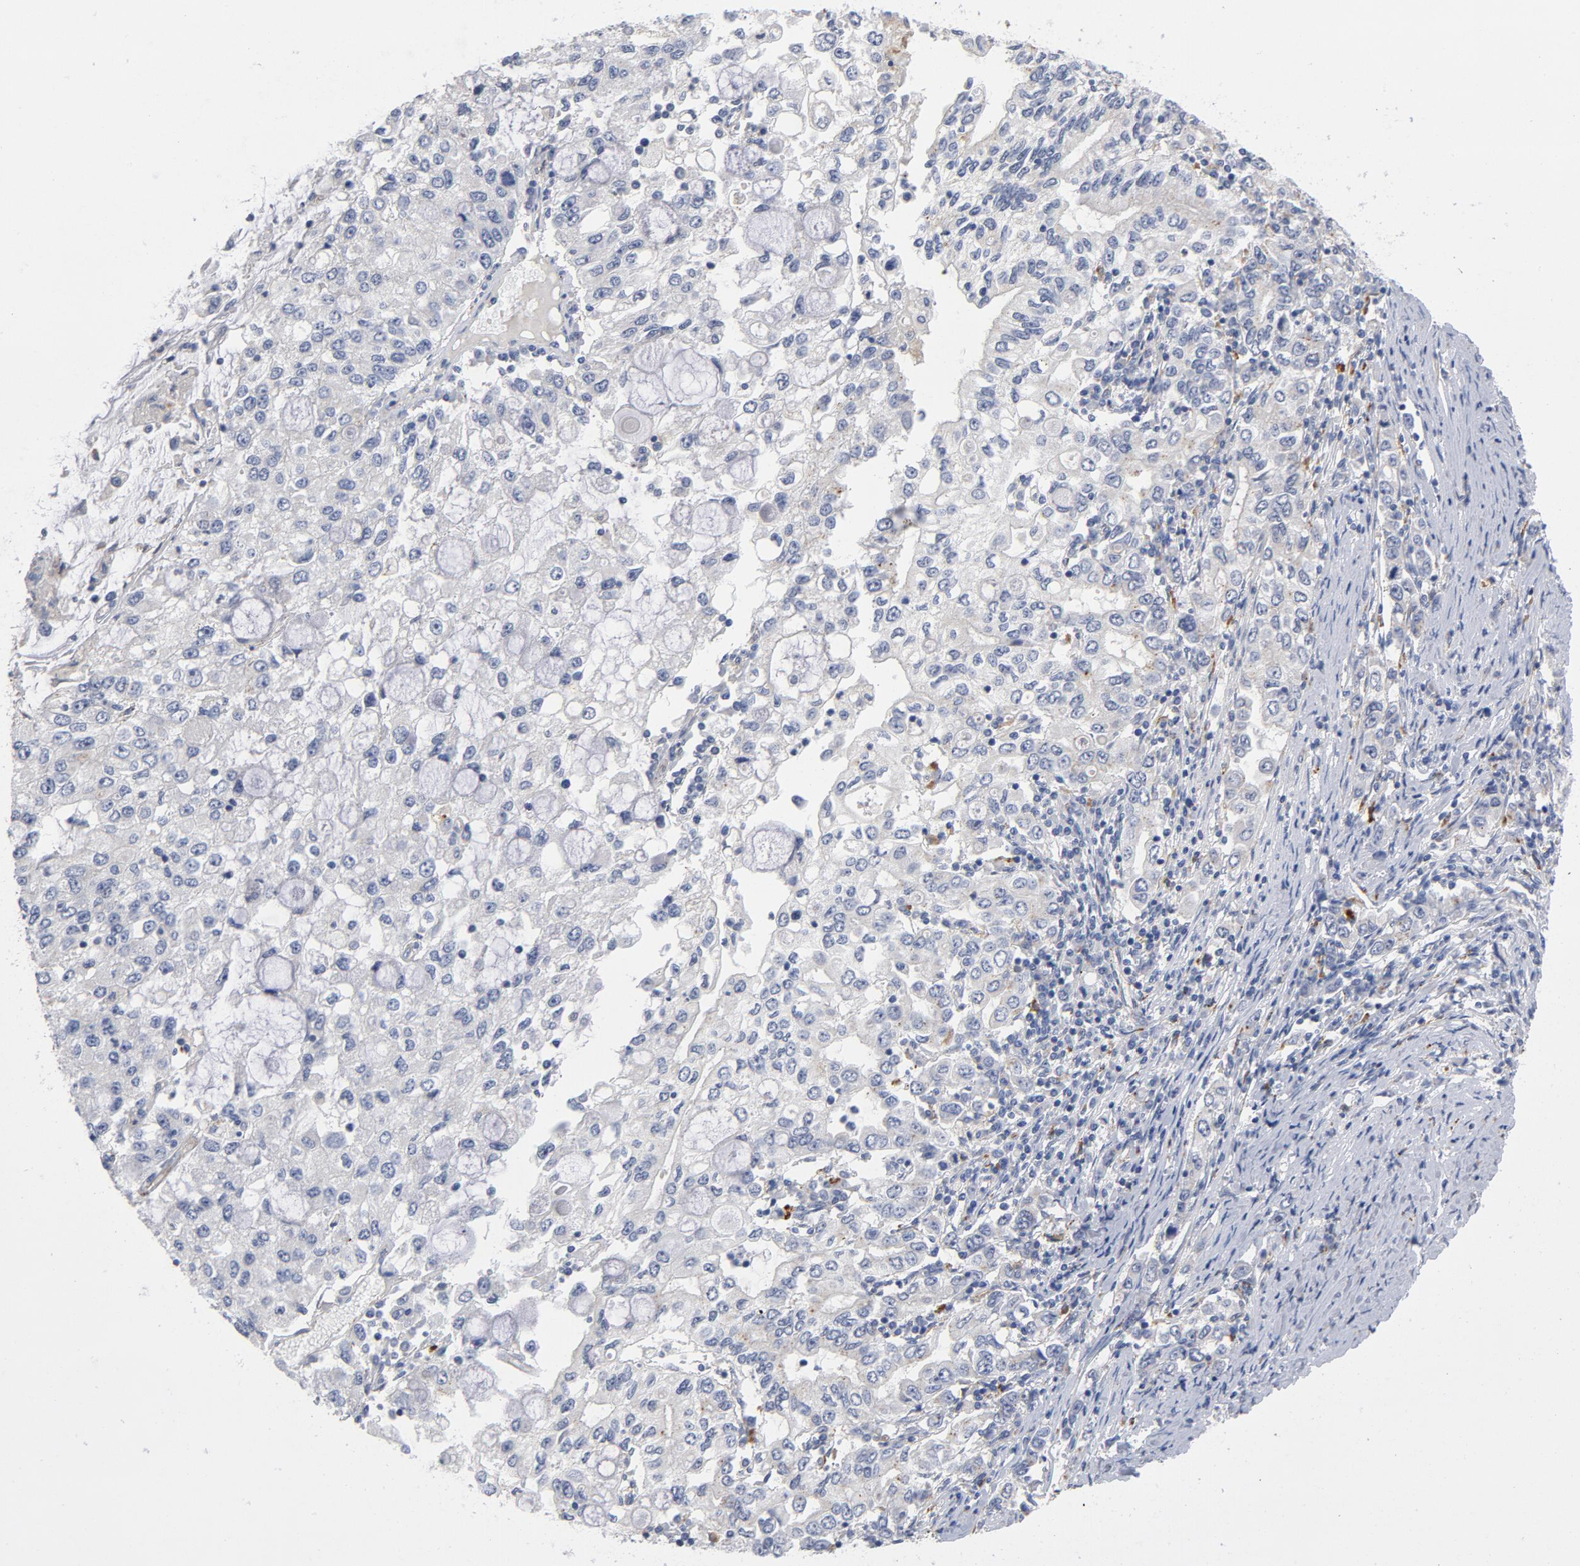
{"staining": {"intensity": "negative", "quantity": "none", "location": "none"}, "tissue": "stomach cancer", "cell_type": "Tumor cells", "image_type": "cancer", "snomed": [{"axis": "morphology", "description": "Adenocarcinoma, NOS"}, {"axis": "topography", "description": "Stomach, lower"}], "caption": "Human stomach cancer stained for a protein using immunohistochemistry reveals no positivity in tumor cells.", "gene": "AKT2", "patient": {"sex": "female", "age": 72}}